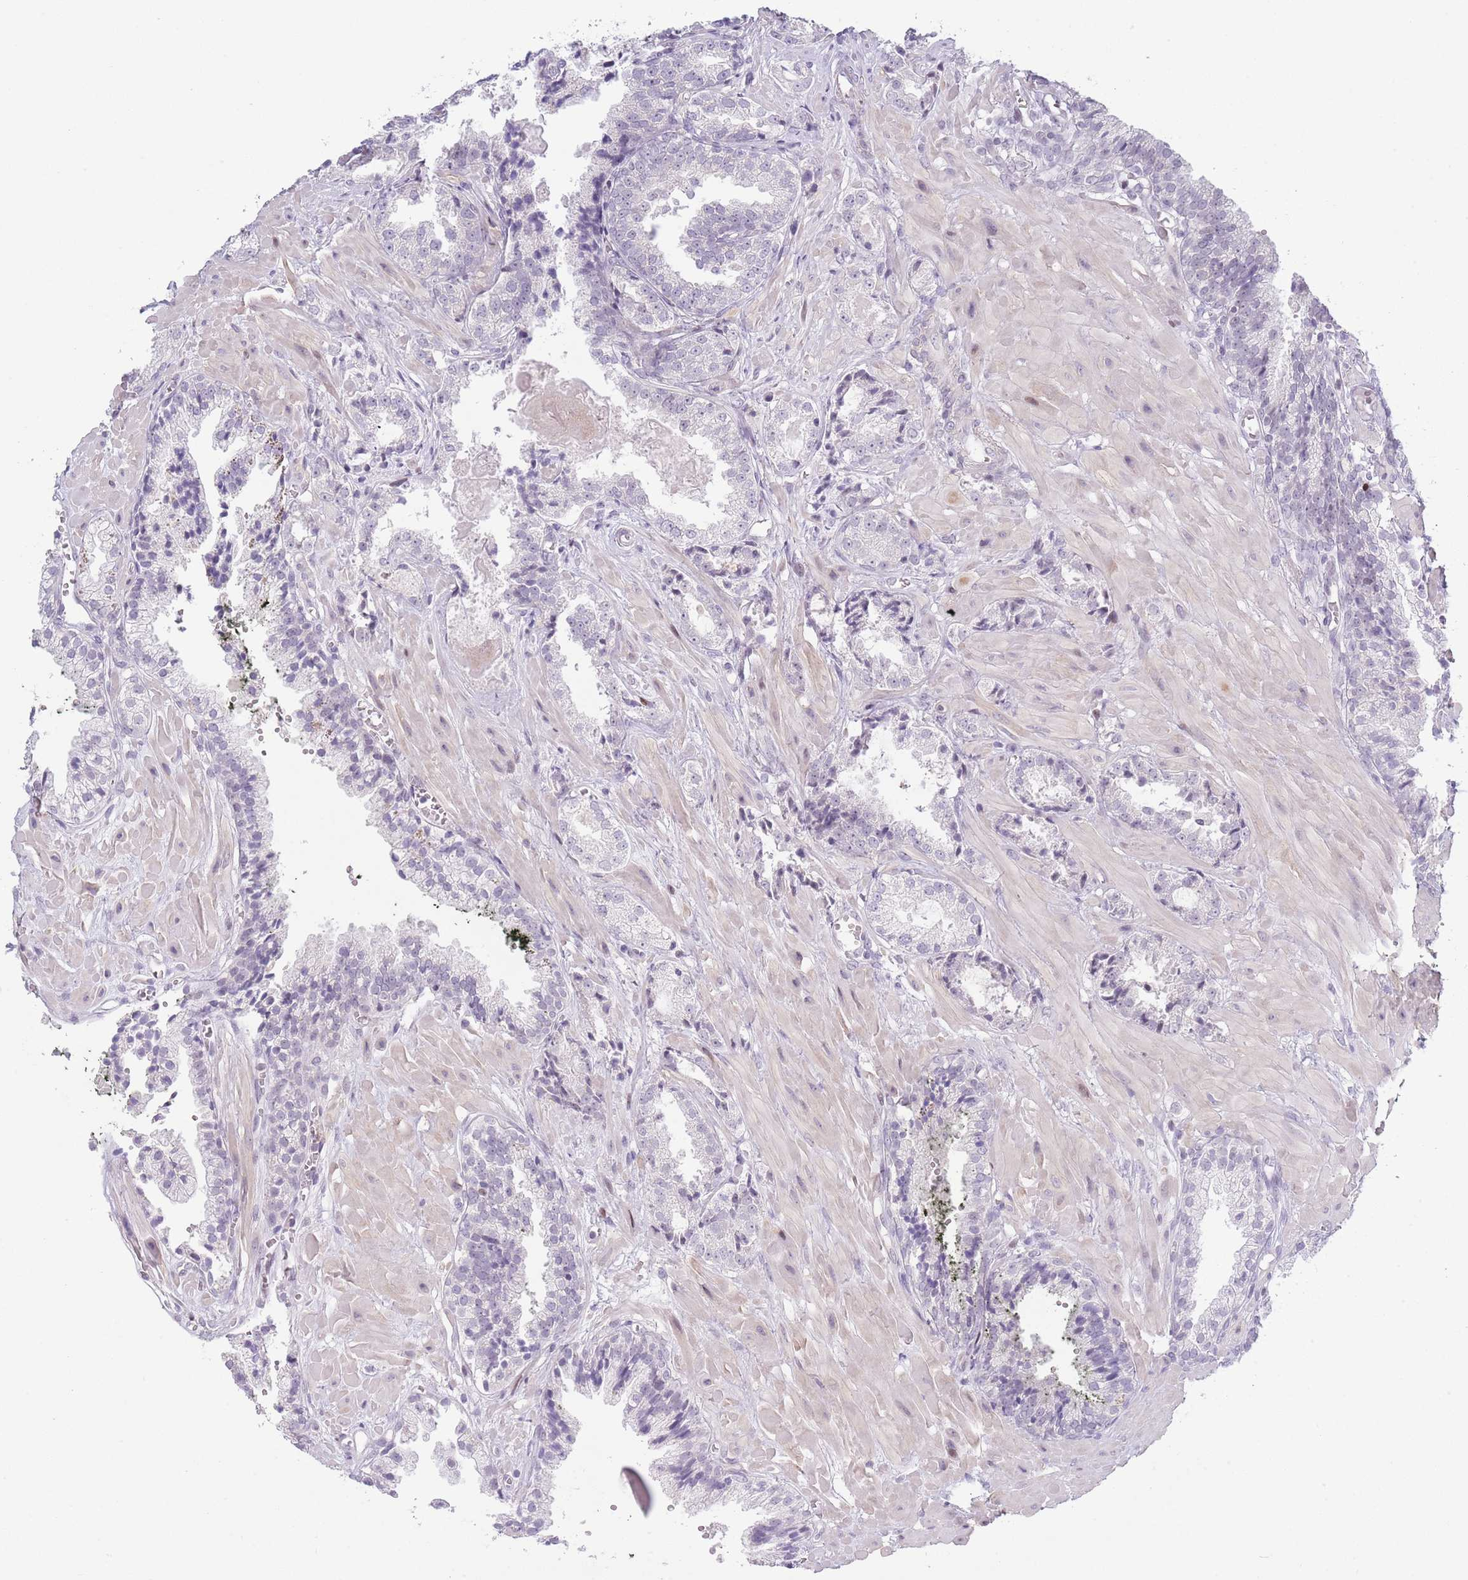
{"staining": {"intensity": "negative", "quantity": "none", "location": "none"}, "tissue": "prostate cancer", "cell_type": "Tumor cells", "image_type": "cancer", "snomed": [{"axis": "morphology", "description": "Adenocarcinoma, High grade"}, {"axis": "topography", "description": "Prostate"}], "caption": "The micrograph exhibits no staining of tumor cells in high-grade adenocarcinoma (prostate).", "gene": "MFSD10", "patient": {"sex": "male", "age": 71}}